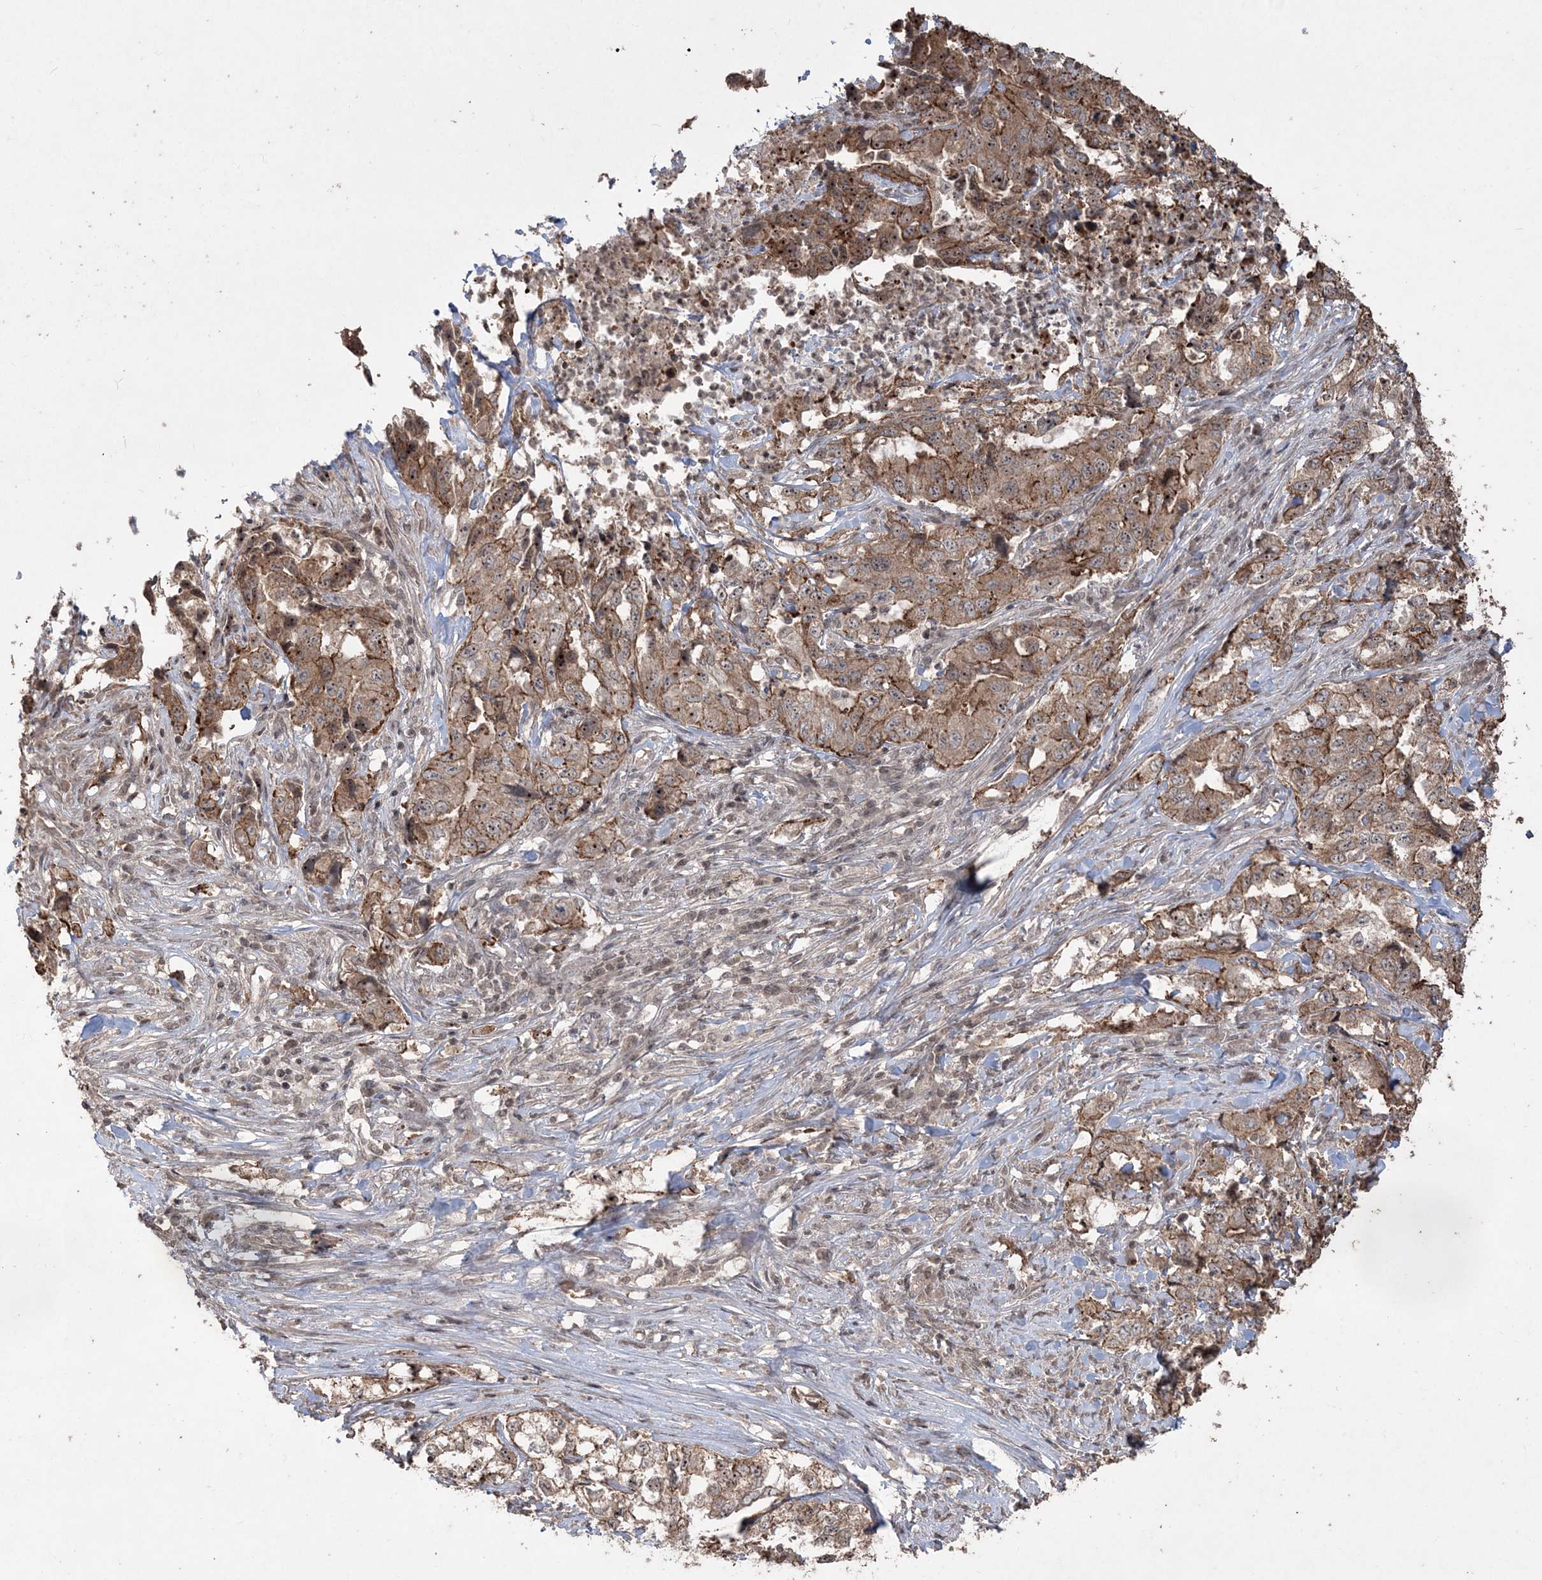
{"staining": {"intensity": "moderate", "quantity": ">75%", "location": "cytoplasmic/membranous,nuclear"}, "tissue": "lung cancer", "cell_type": "Tumor cells", "image_type": "cancer", "snomed": [{"axis": "morphology", "description": "Adenocarcinoma, NOS"}, {"axis": "topography", "description": "Lung"}], "caption": "Immunohistochemical staining of adenocarcinoma (lung) demonstrates medium levels of moderate cytoplasmic/membranous and nuclear positivity in about >75% of tumor cells.", "gene": "EHHADH", "patient": {"sex": "female", "age": 51}}